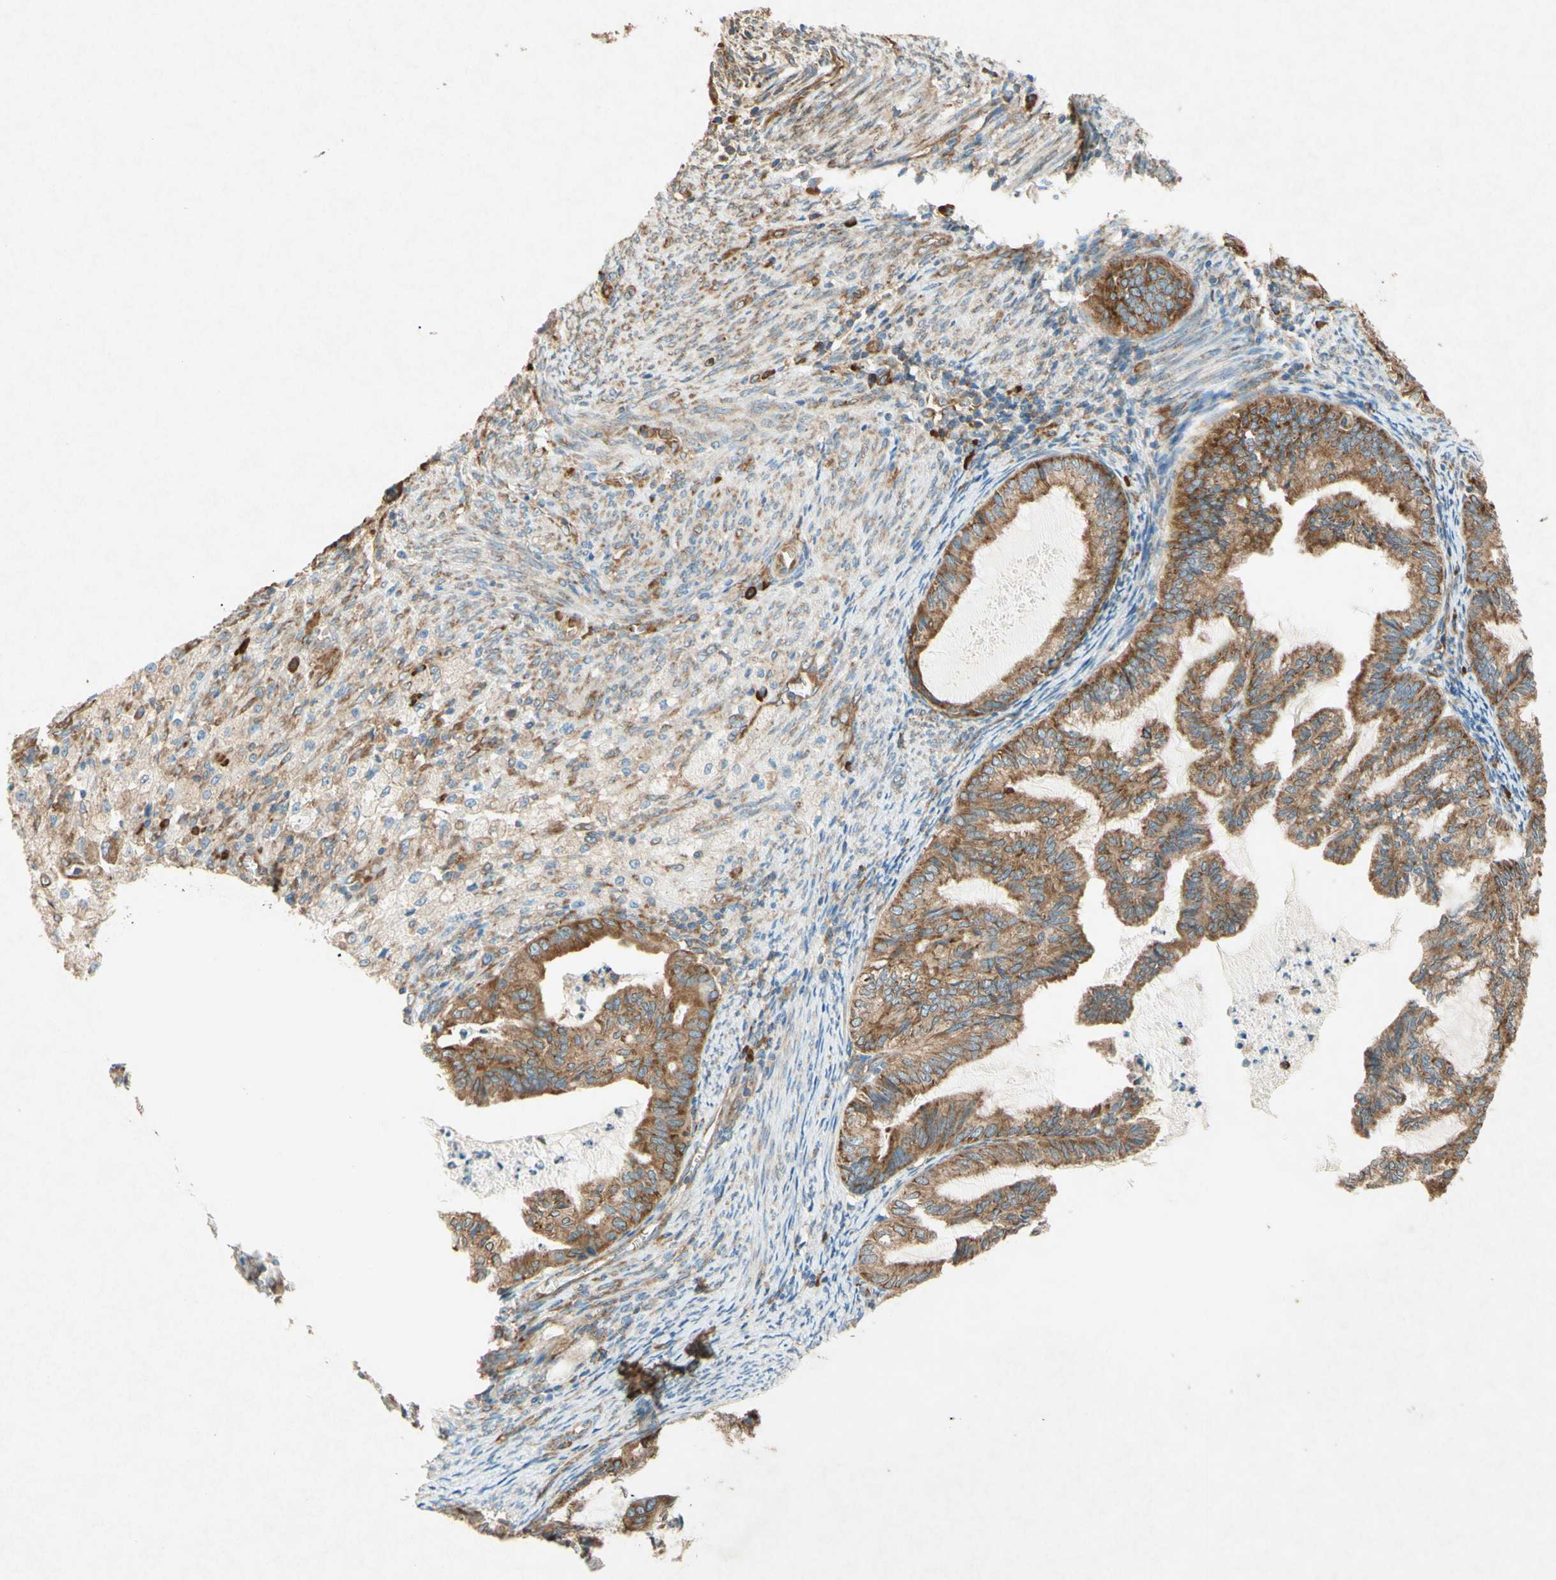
{"staining": {"intensity": "moderate", "quantity": ">75%", "location": "cytoplasmic/membranous"}, "tissue": "cervical cancer", "cell_type": "Tumor cells", "image_type": "cancer", "snomed": [{"axis": "morphology", "description": "Normal tissue, NOS"}, {"axis": "morphology", "description": "Adenocarcinoma, NOS"}, {"axis": "topography", "description": "Cervix"}, {"axis": "topography", "description": "Endometrium"}], "caption": "Immunohistochemistry (IHC) (DAB) staining of human cervical cancer (adenocarcinoma) exhibits moderate cytoplasmic/membranous protein staining in approximately >75% of tumor cells.", "gene": "PABPC1", "patient": {"sex": "female", "age": 86}}